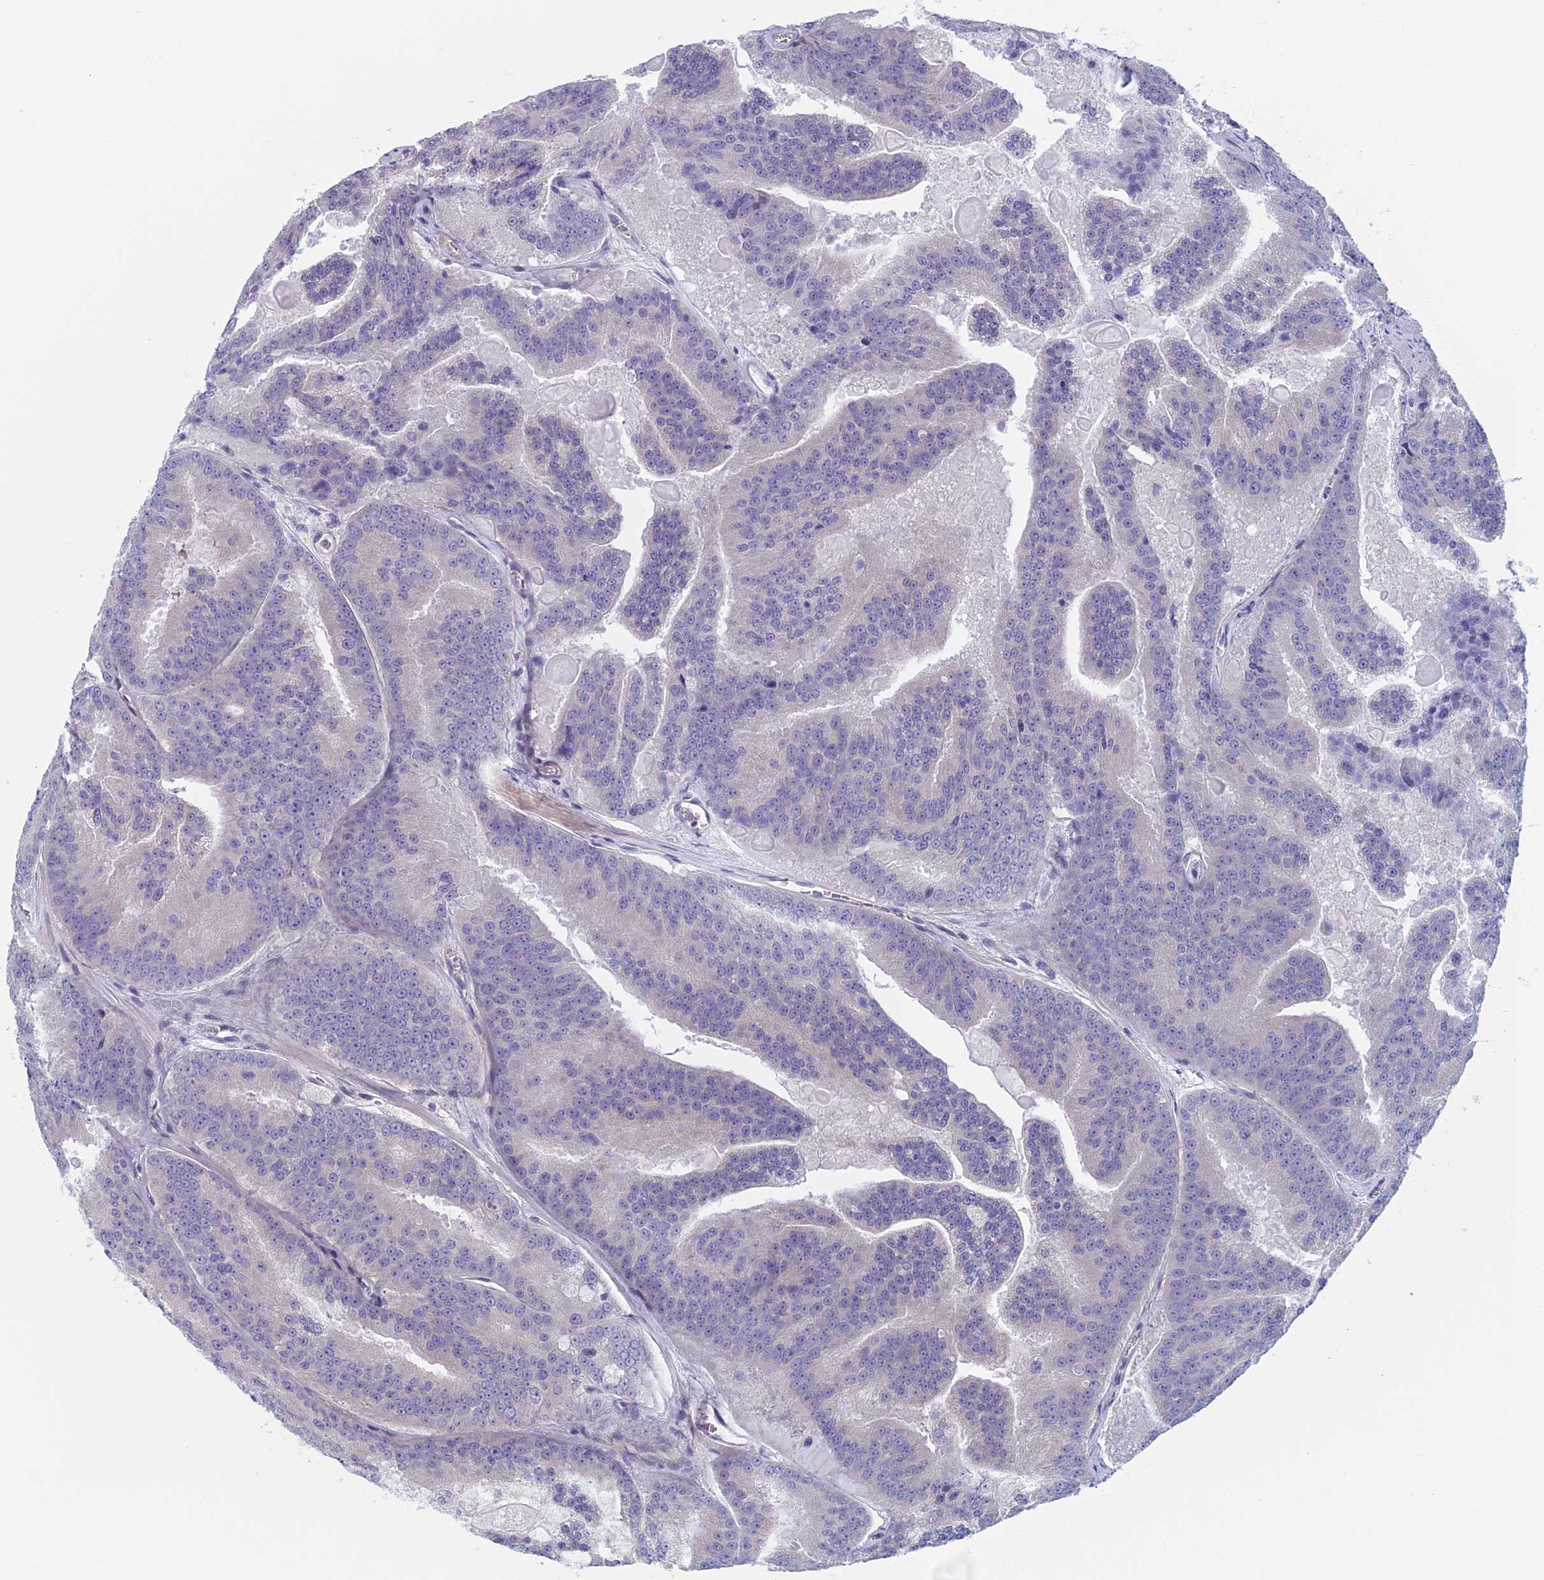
{"staining": {"intensity": "negative", "quantity": "none", "location": "none"}, "tissue": "prostate cancer", "cell_type": "Tumor cells", "image_type": "cancer", "snomed": [{"axis": "morphology", "description": "Adenocarcinoma, High grade"}, {"axis": "topography", "description": "Prostate"}], "caption": "Immunohistochemistry (IHC) histopathology image of prostate cancer (adenocarcinoma (high-grade)) stained for a protein (brown), which shows no expression in tumor cells.", "gene": "CNOT6L", "patient": {"sex": "male", "age": 61}}